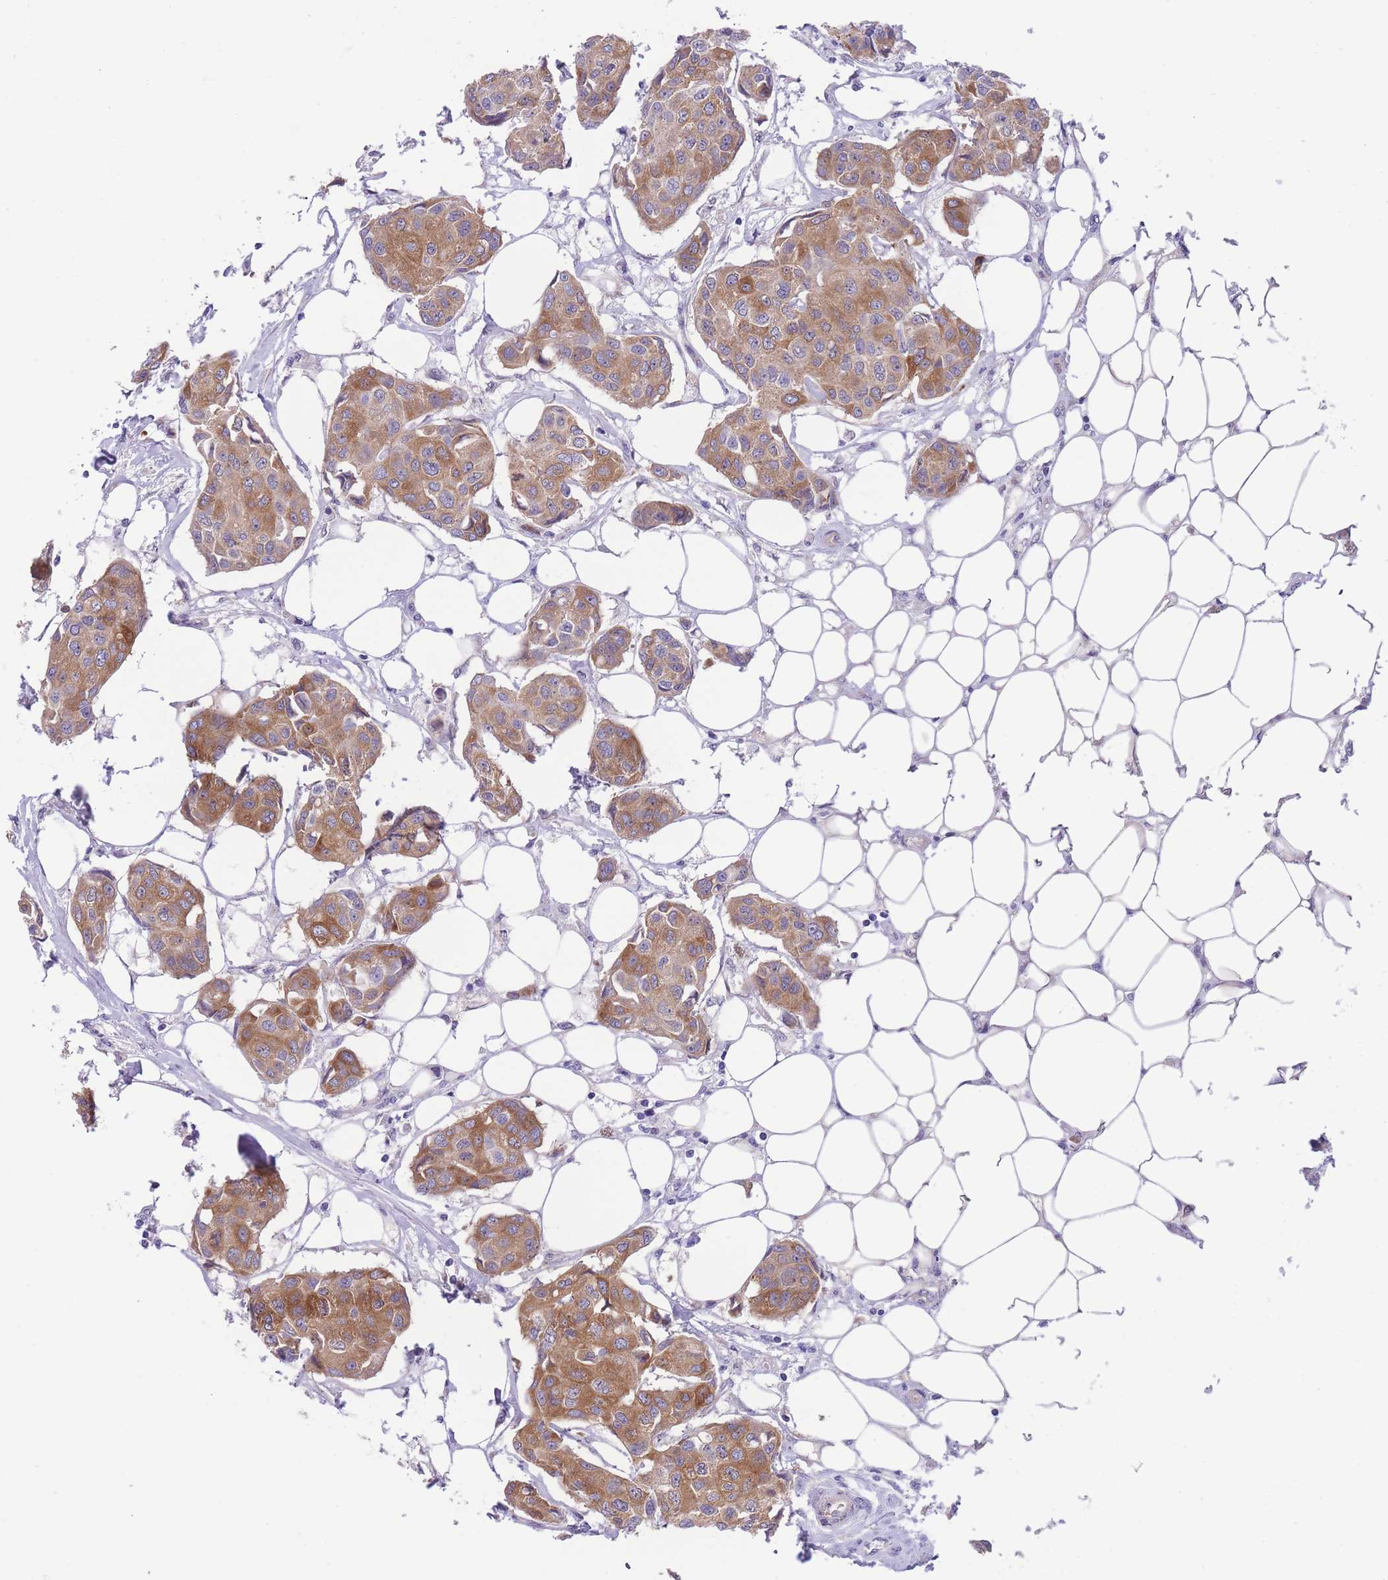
{"staining": {"intensity": "moderate", "quantity": ">75%", "location": "cytoplasmic/membranous"}, "tissue": "breast cancer", "cell_type": "Tumor cells", "image_type": "cancer", "snomed": [{"axis": "morphology", "description": "Duct carcinoma"}, {"axis": "topography", "description": "Breast"}, {"axis": "topography", "description": "Lymph node"}], "caption": "This micrograph reveals immunohistochemistry (IHC) staining of breast cancer, with medium moderate cytoplasmic/membranous expression in about >75% of tumor cells.", "gene": "WWOX", "patient": {"sex": "female", "age": 80}}